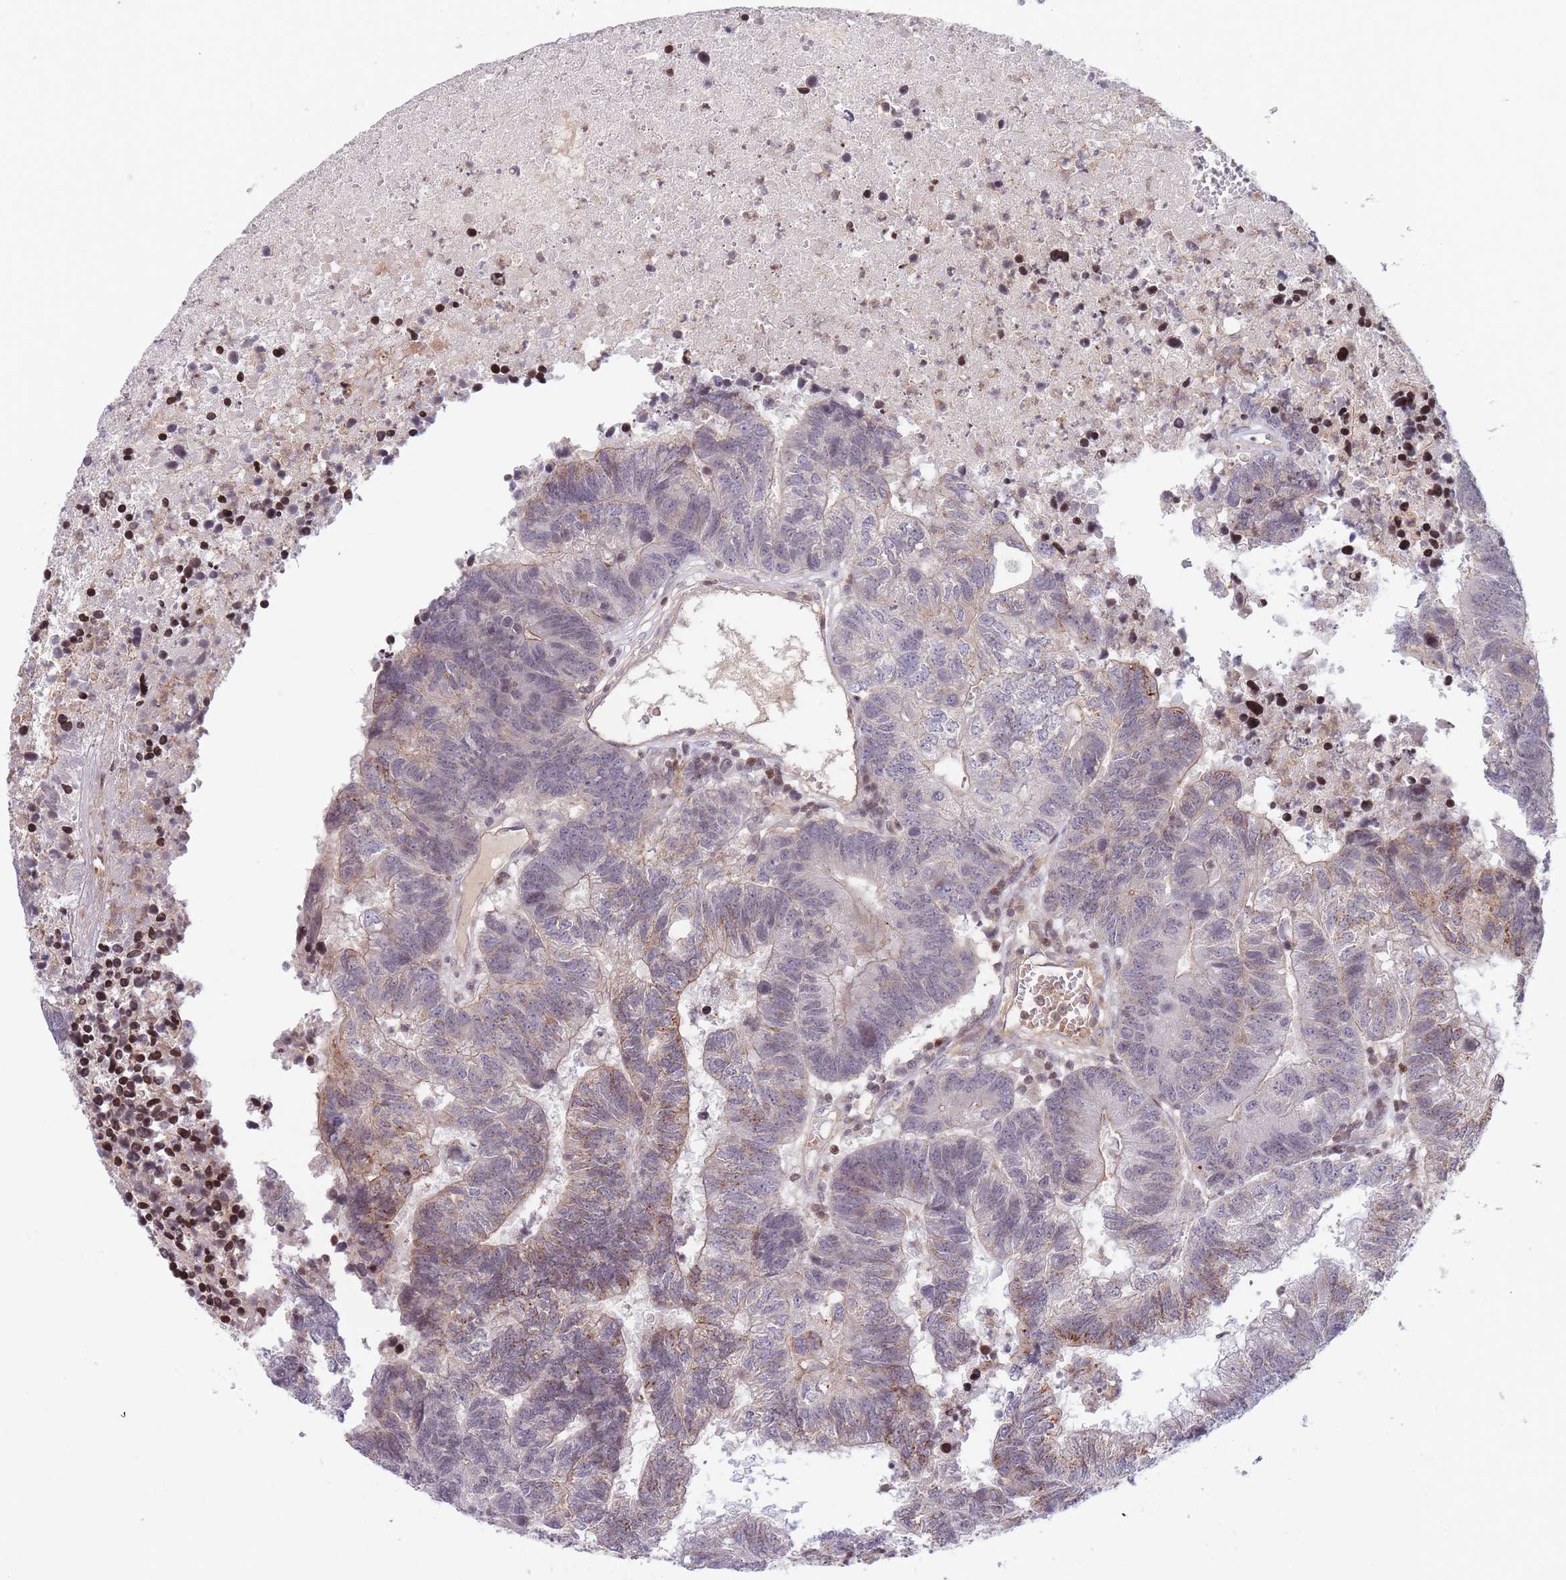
{"staining": {"intensity": "weak", "quantity": "<25%", "location": "cytoplasmic/membranous"}, "tissue": "colorectal cancer", "cell_type": "Tumor cells", "image_type": "cancer", "snomed": [{"axis": "morphology", "description": "Adenocarcinoma, NOS"}, {"axis": "topography", "description": "Colon"}], "caption": "High power microscopy histopathology image of an IHC image of colorectal cancer, revealing no significant expression in tumor cells.", "gene": "SLC35F5", "patient": {"sex": "female", "age": 48}}